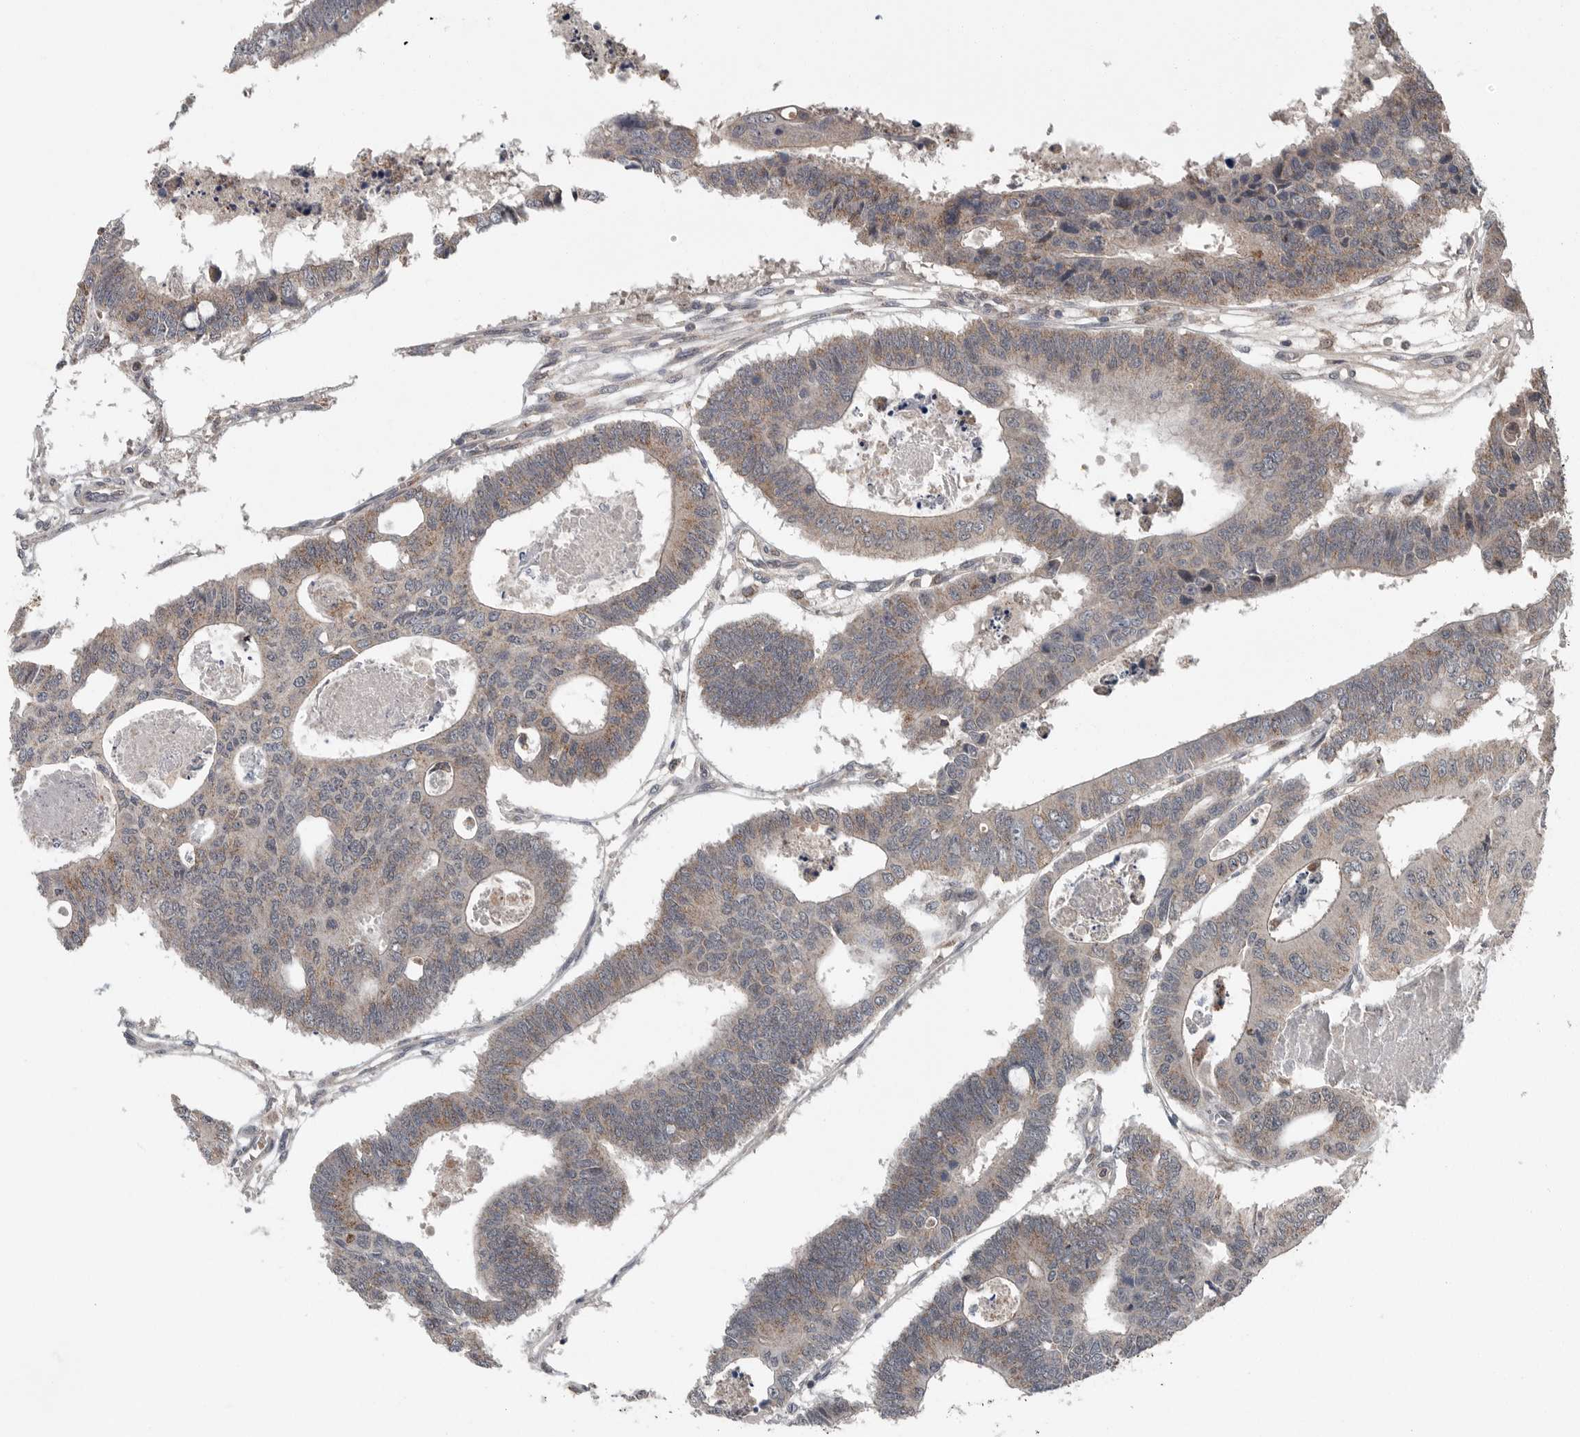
{"staining": {"intensity": "weak", "quantity": ">75%", "location": "cytoplasmic/membranous"}, "tissue": "colorectal cancer", "cell_type": "Tumor cells", "image_type": "cancer", "snomed": [{"axis": "morphology", "description": "Adenocarcinoma, NOS"}, {"axis": "topography", "description": "Rectum"}], "caption": "Approximately >75% of tumor cells in human adenocarcinoma (colorectal) reveal weak cytoplasmic/membranous protein expression as visualized by brown immunohistochemical staining.", "gene": "SCP2", "patient": {"sex": "male", "age": 84}}